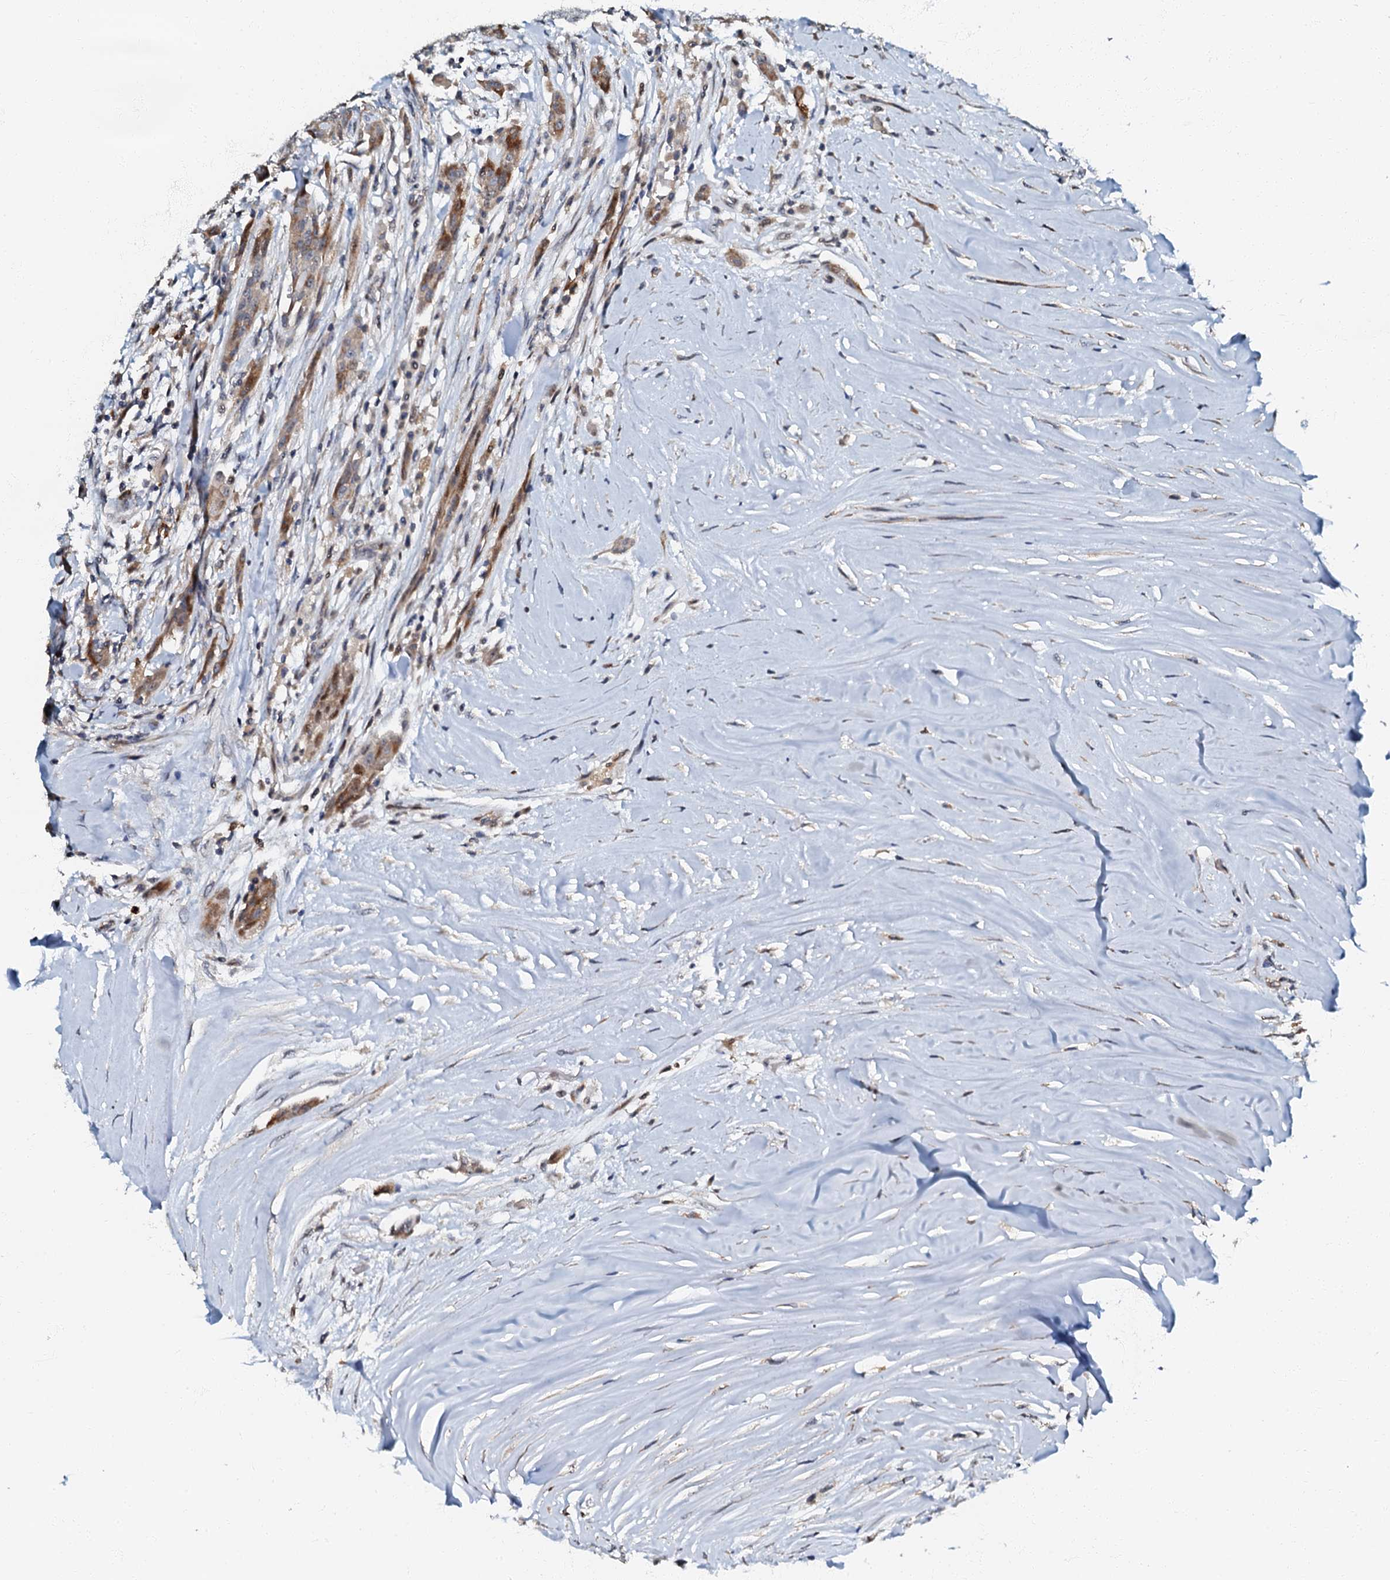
{"staining": {"intensity": "moderate", "quantity": "25%-75%", "location": "cytoplasmic/membranous,nuclear"}, "tissue": "thyroid cancer", "cell_type": "Tumor cells", "image_type": "cancer", "snomed": [{"axis": "morphology", "description": "Papillary adenocarcinoma, NOS"}, {"axis": "topography", "description": "Thyroid gland"}], "caption": "Thyroid cancer stained with DAB (3,3'-diaminobenzidine) immunohistochemistry (IHC) reveals medium levels of moderate cytoplasmic/membranous and nuclear staining in approximately 25%-75% of tumor cells. (IHC, brightfield microscopy, high magnification).", "gene": "OLAH", "patient": {"sex": "female", "age": 59}}